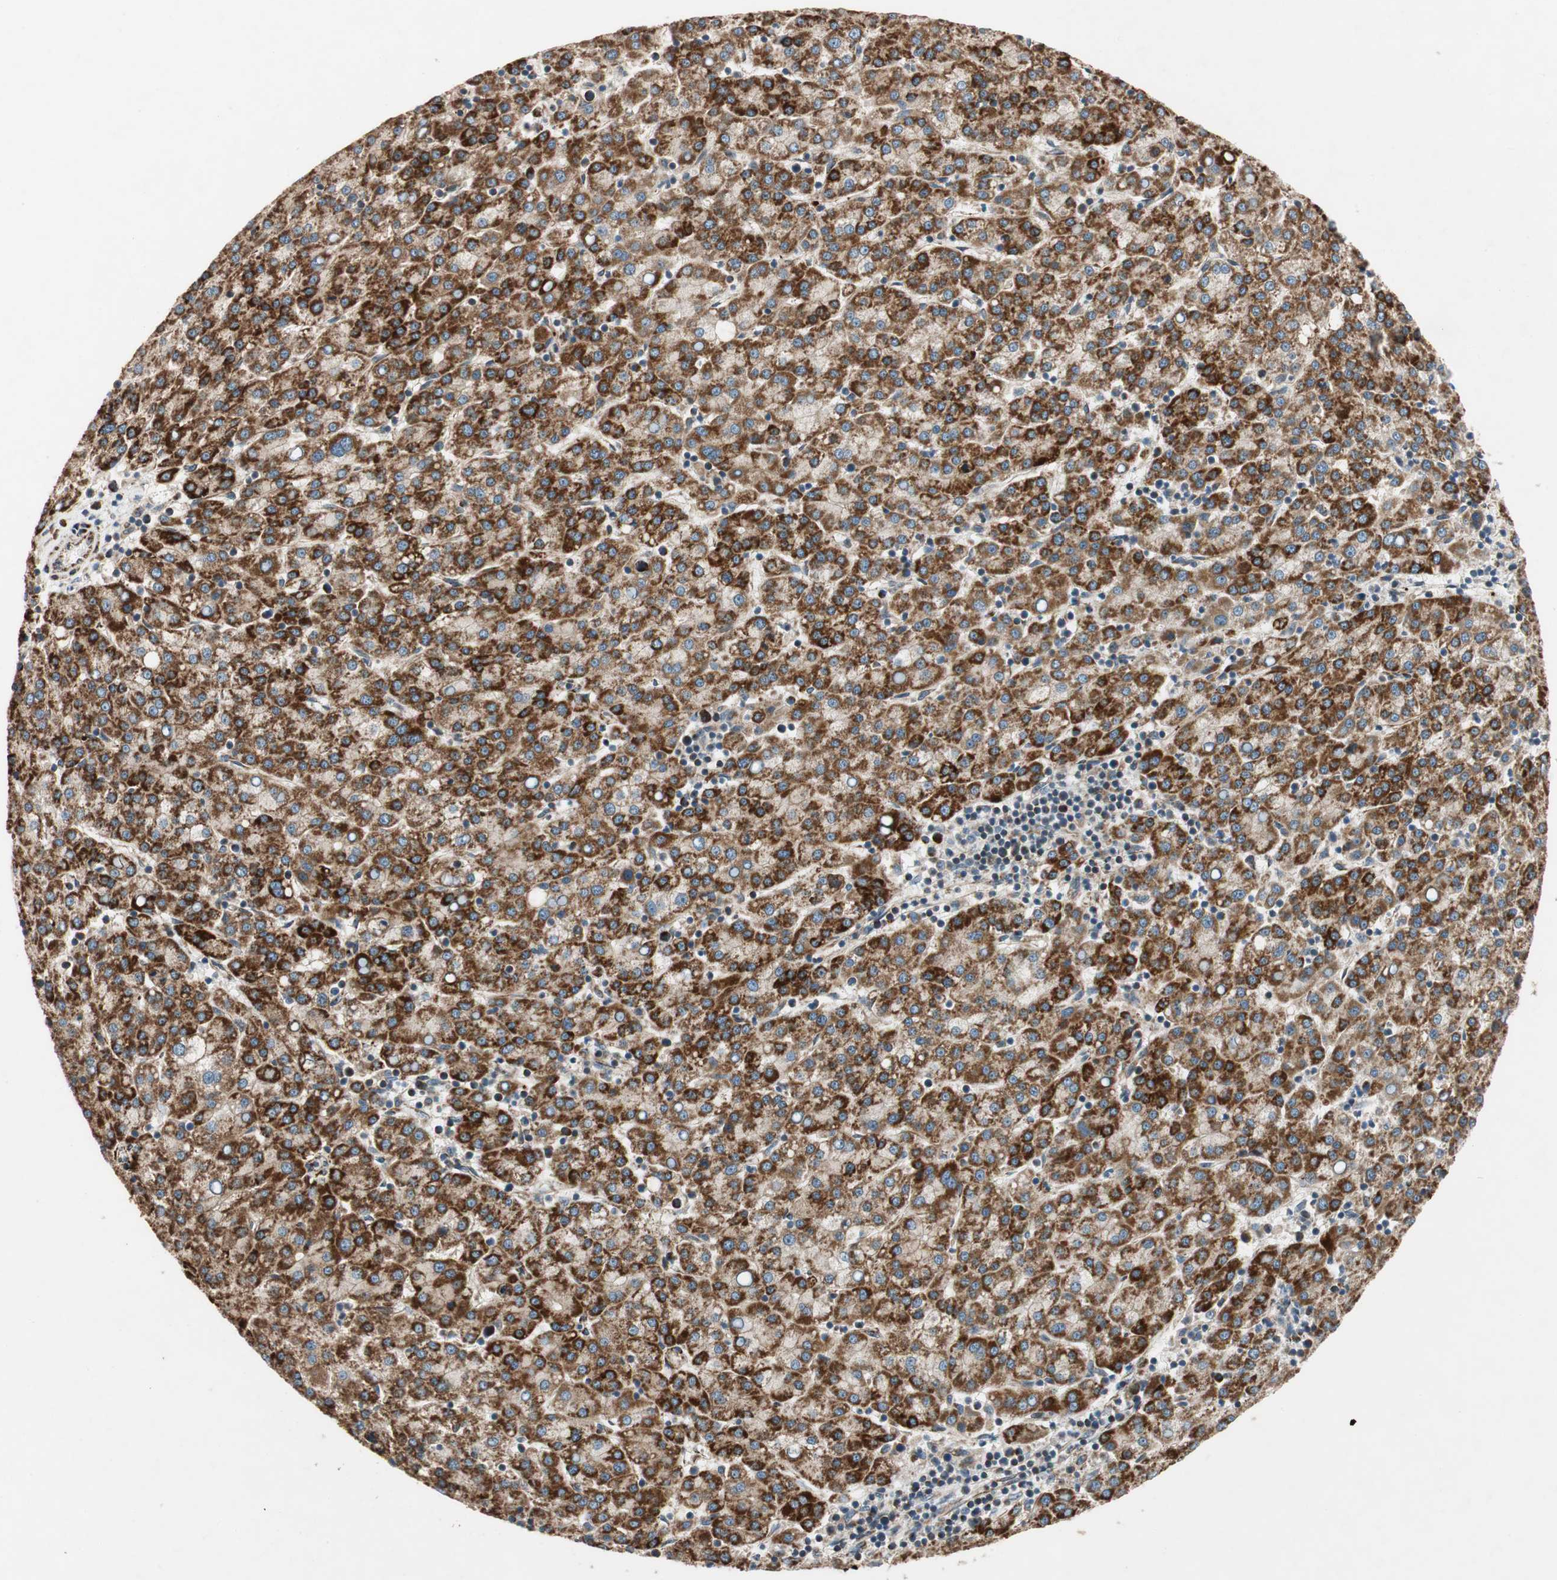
{"staining": {"intensity": "strong", "quantity": ">75%", "location": "cytoplasmic/membranous"}, "tissue": "liver cancer", "cell_type": "Tumor cells", "image_type": "cancer", "snomed": [{"axis": "morphology", "description": "Carcinoma, Hepatocellular, NOS"}, {"axis": "topography", "description": "Liver"}], "caption": "DAB immunohistochemical staining of hepatocellular carcinoma (liver) demonstrates strong cytoplasmic/membranous protein positivity in approximately >75% of tumor cells. The protein of interest is stained brown, and the nuclei are stained in blue (DAB IHC with brightfield microscopy, high magnification).", "gene": "AKAP1", "patient": {"sex": "female", "age": 58}}